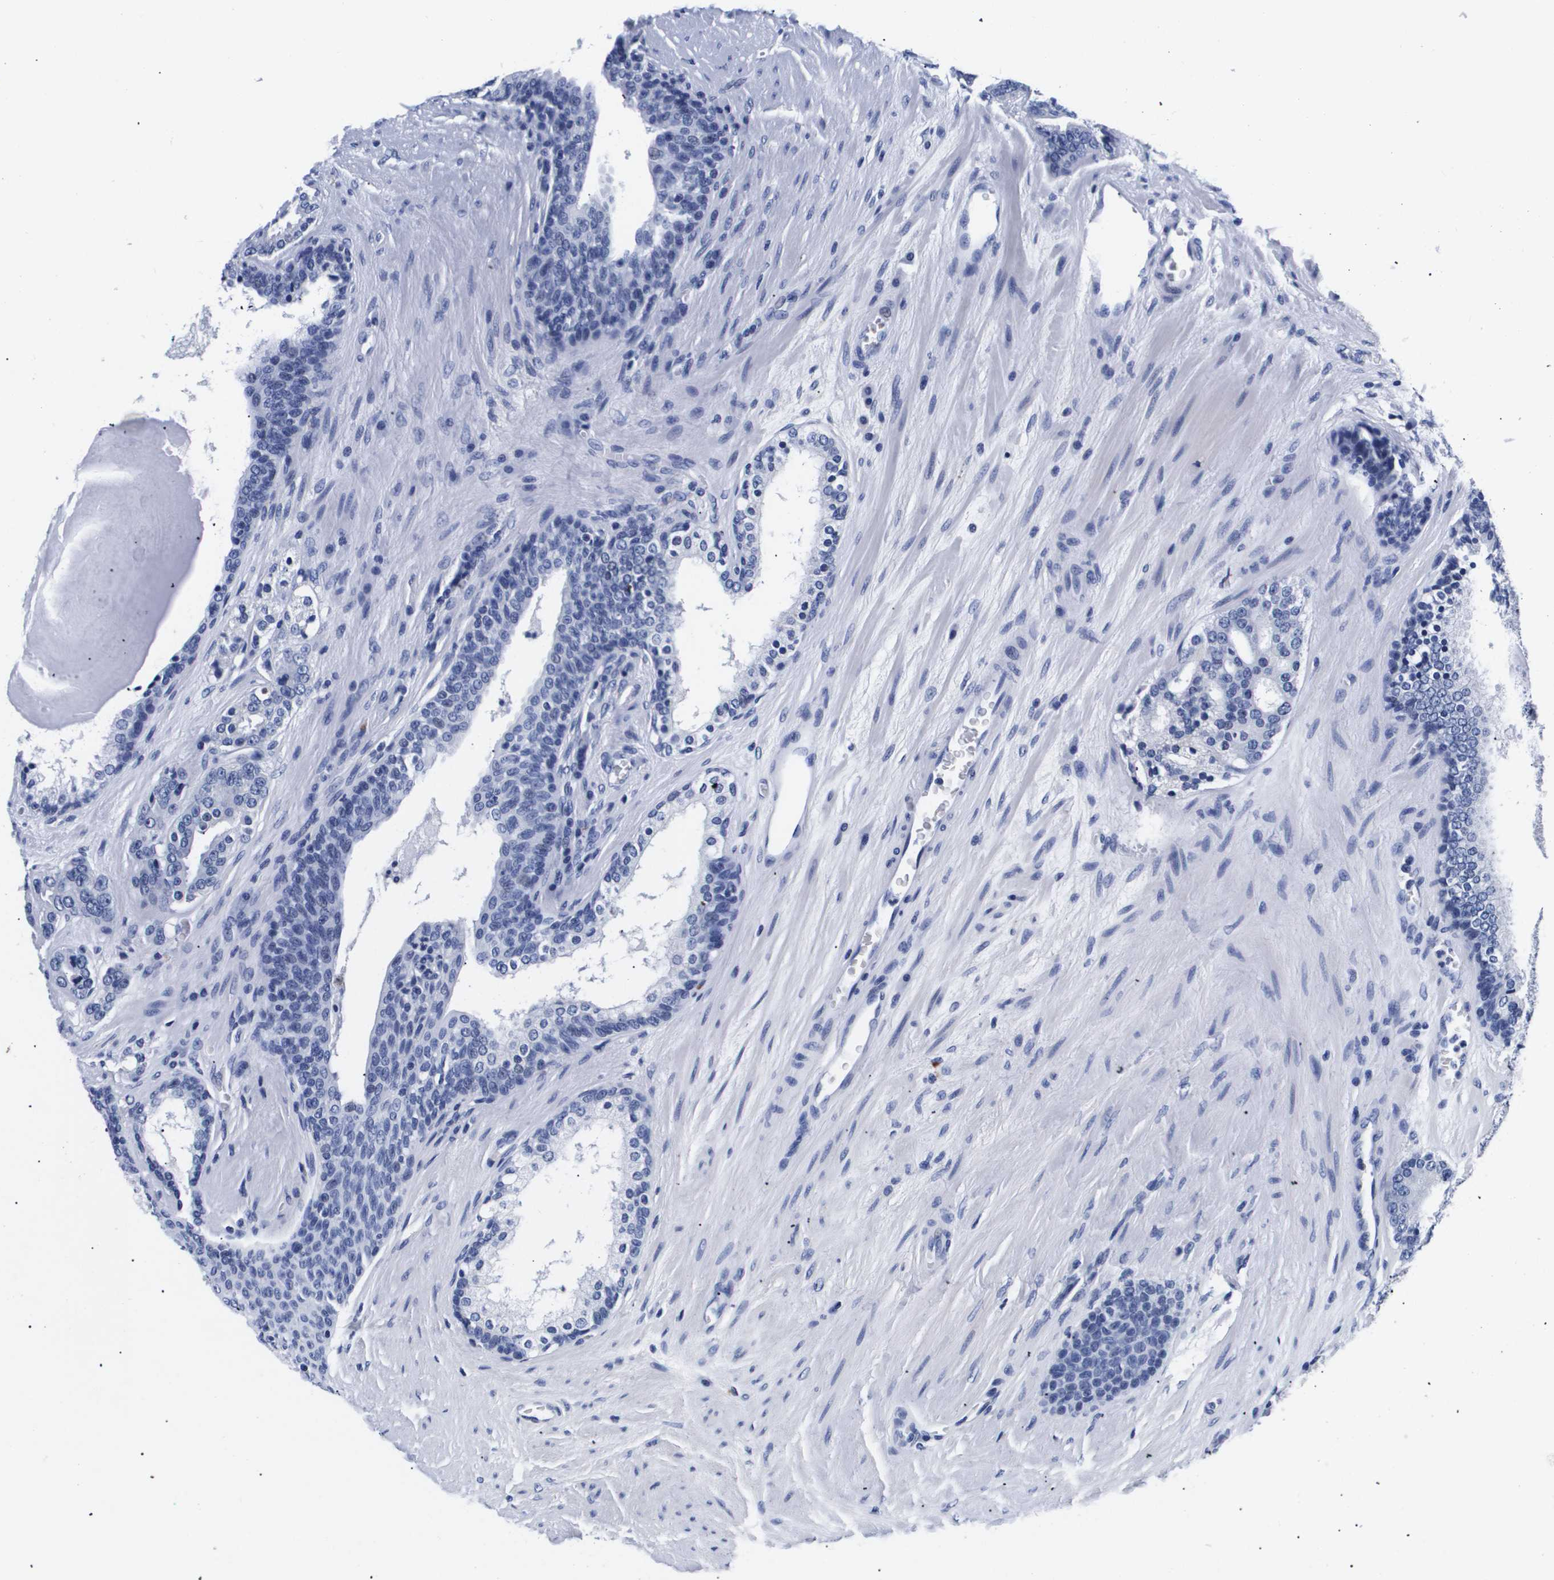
{"staining": {"intensity": "negative", "quantity": "none", "location": "none"}, "tissue": "prostate cancer", "cell_type": "Tumor cells", "image_type": "cancer", "snomed": [{"axis": "morphology", "description": "Adenocarcinoma, High grade"}, {"axis": "topography", "description": "Prostate"}], "caption": "An immunohistochemistry histopathology image of prostate cancer (adenocarcinoma (high-grade)) is shown. There is no staining in tumor cells of prostate cancer (adenocarcinoma (high-grade)).", "gene": "ATP6V0A4", "patient": {"sex": "male", "age": 60}}